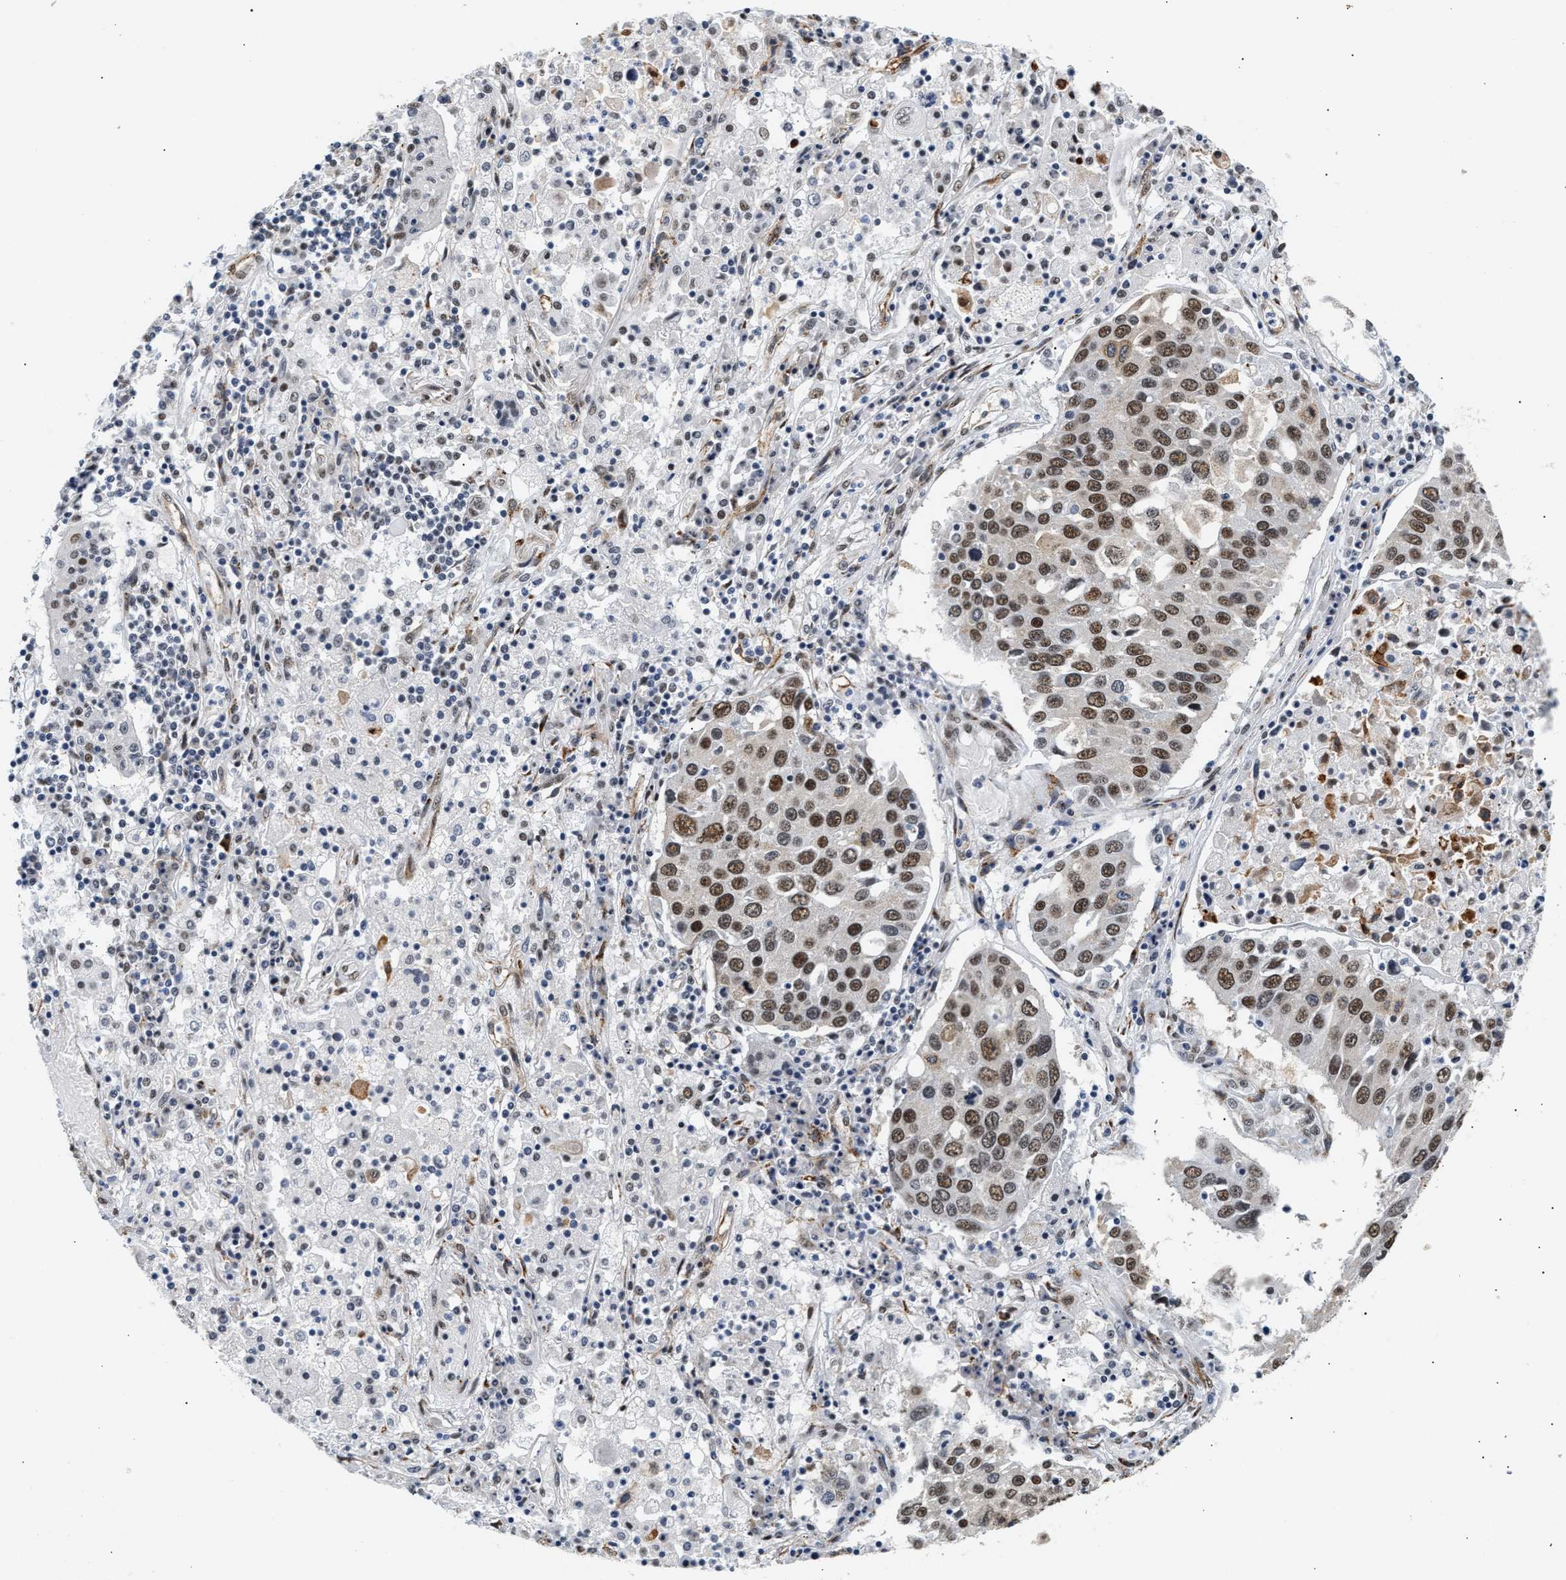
{"staining": {"intensity": "moderate", "quantity": ">75%", "location": "nuclear"}, "tissue": "lung cancer", "cell_type": "Tumor cells", "image_type": "cancer", "snomed": [{"axis": "morphology", "description": "Squamous cell carcinoma, NOS"}, {"axis": "topography", "description": "Lung"}], "caption": "High-power microscopy captured an IHC photomicrograph of lung cancer (squamous cell carcinoma), revealing moderate nuclear positivity in approximately >75% of tumor cells. (DAB (3,3'-diaminobenzidine) = brown stain, brightfield microscopy at high magnification).", "gene": "THOC1", "patient": {"sex": "male", "age": 65}}